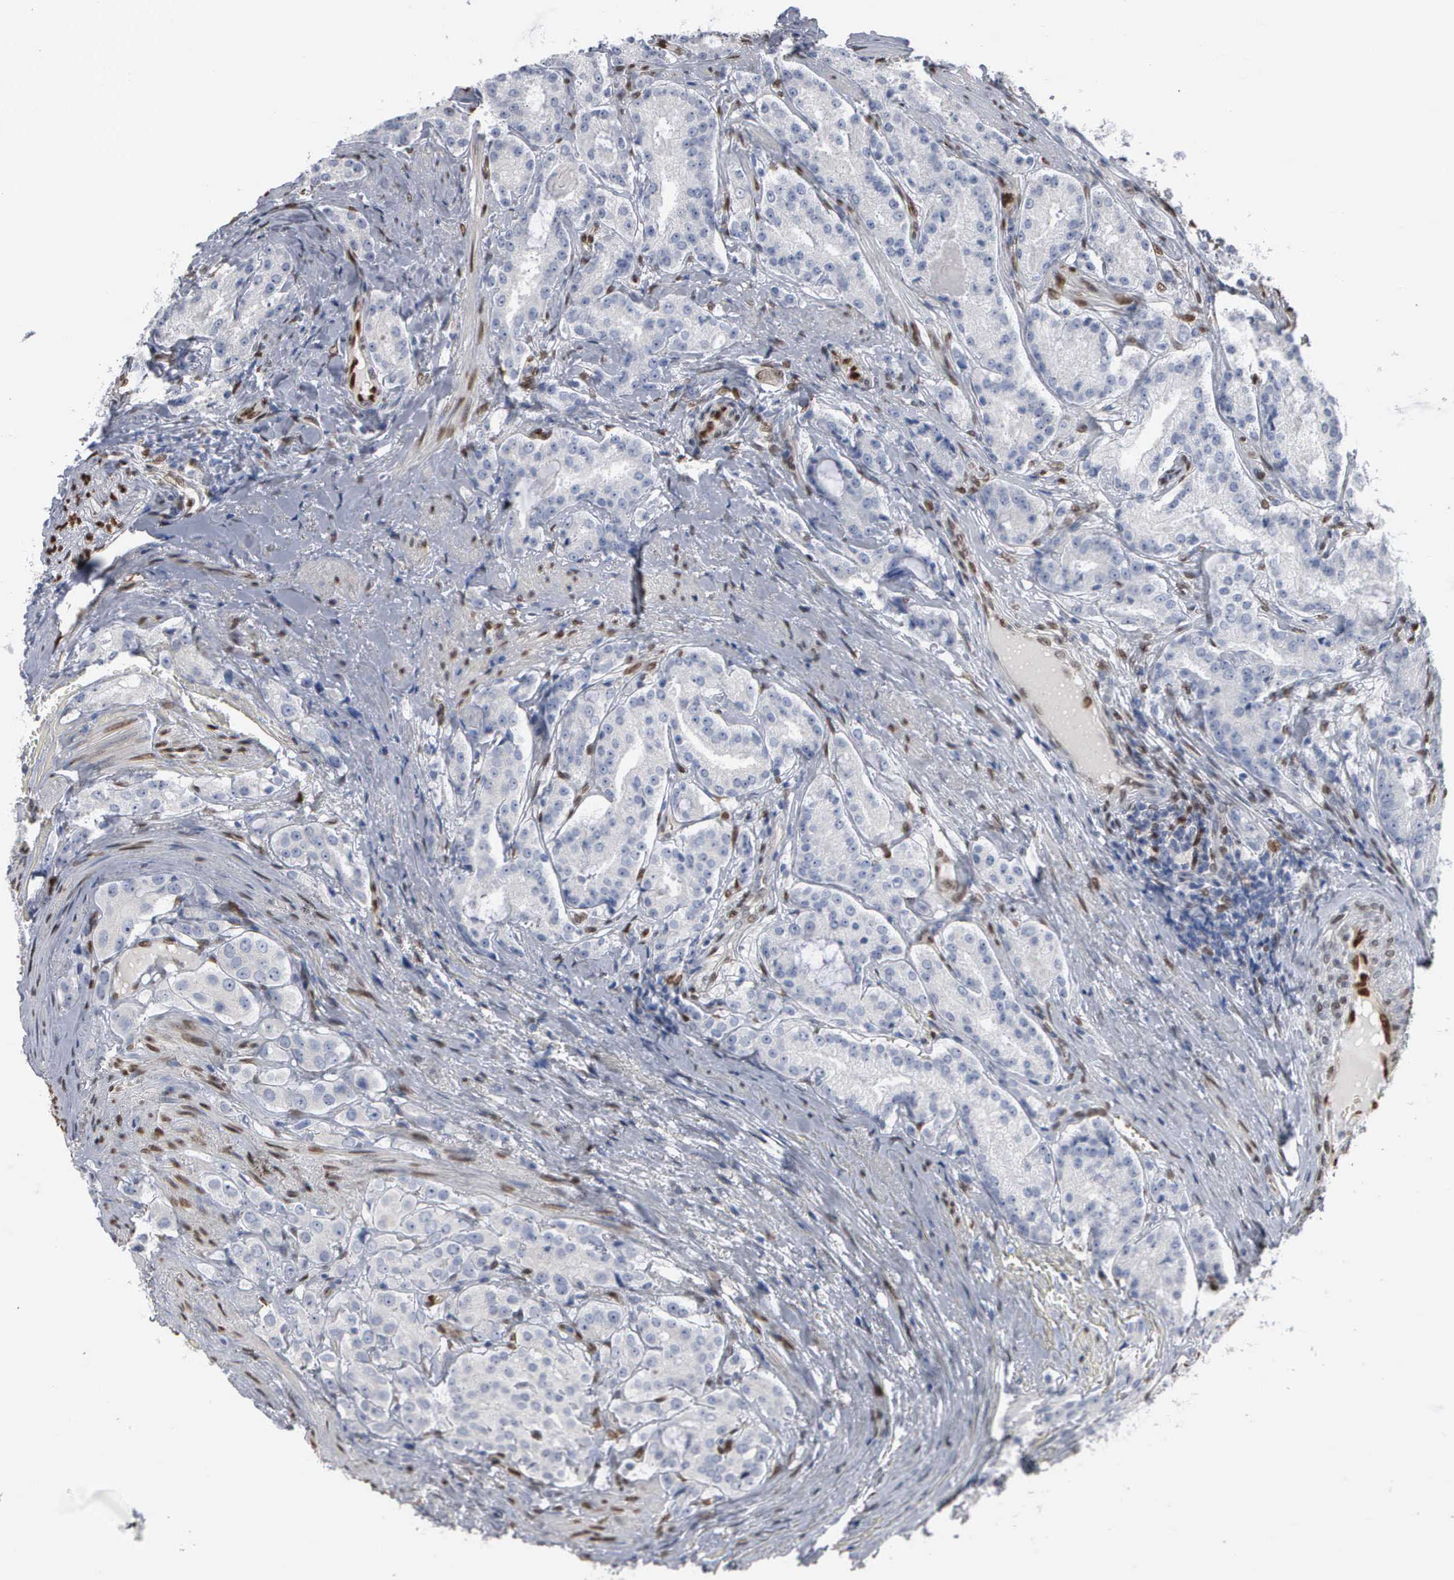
{"staining": {"intensity": "negative", "quantity": "none", "location": "none"}, "tissue": "prostate cancer", "cell_type": "Tumor cells", "image_type": "cancer", "snomed": [{"axis": "morphology", "description": "Adenocarcinoma, Medium grade"}, {"axis": "topography", "description": "Prostate"}], "caption": "DAB immunohistochemical staining of human prostate cancer exhibits no significant expression in tumor cells.", "gene": "FGF2", "patient": {"sex": "male", "age": 72}}